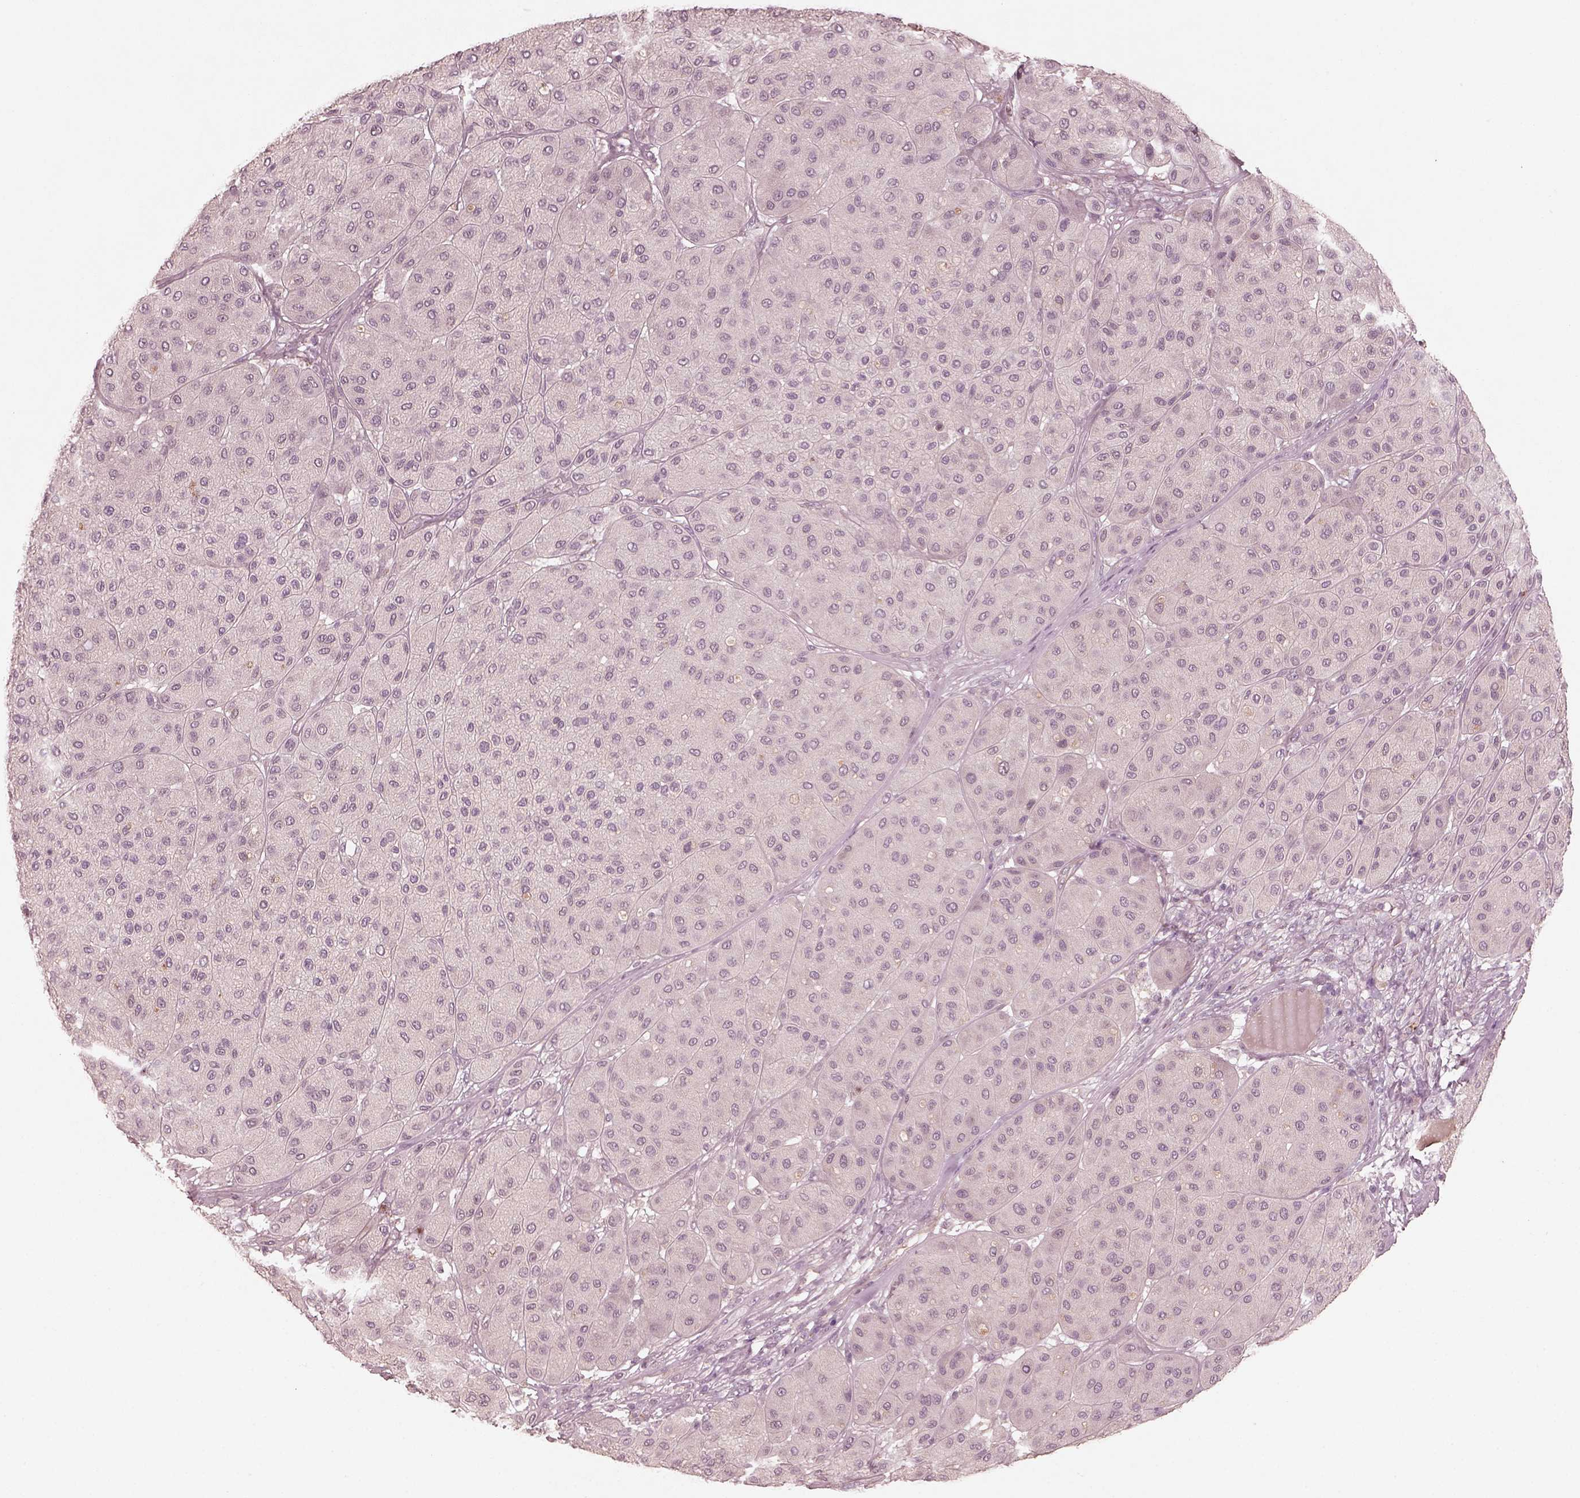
{"staining": {"intensity": "negative", "quantity": "none", "location": "none"}, "tissue": "melanoma", "cell_type": "Tumor cells", "image_type": "cancer", "snomed": [{"axis": "morphology", "description": "Malignant melanoma, Metastatic site"}, {"axis": "topography", "description": "Smooth muscle"}], "caption": "IHC histopathology image of melanoma stained for a protein (brown), which shows no staining in tumor cells.", "gene": "VWA5B1", "patient": {"sex": "male", "age": 41}}